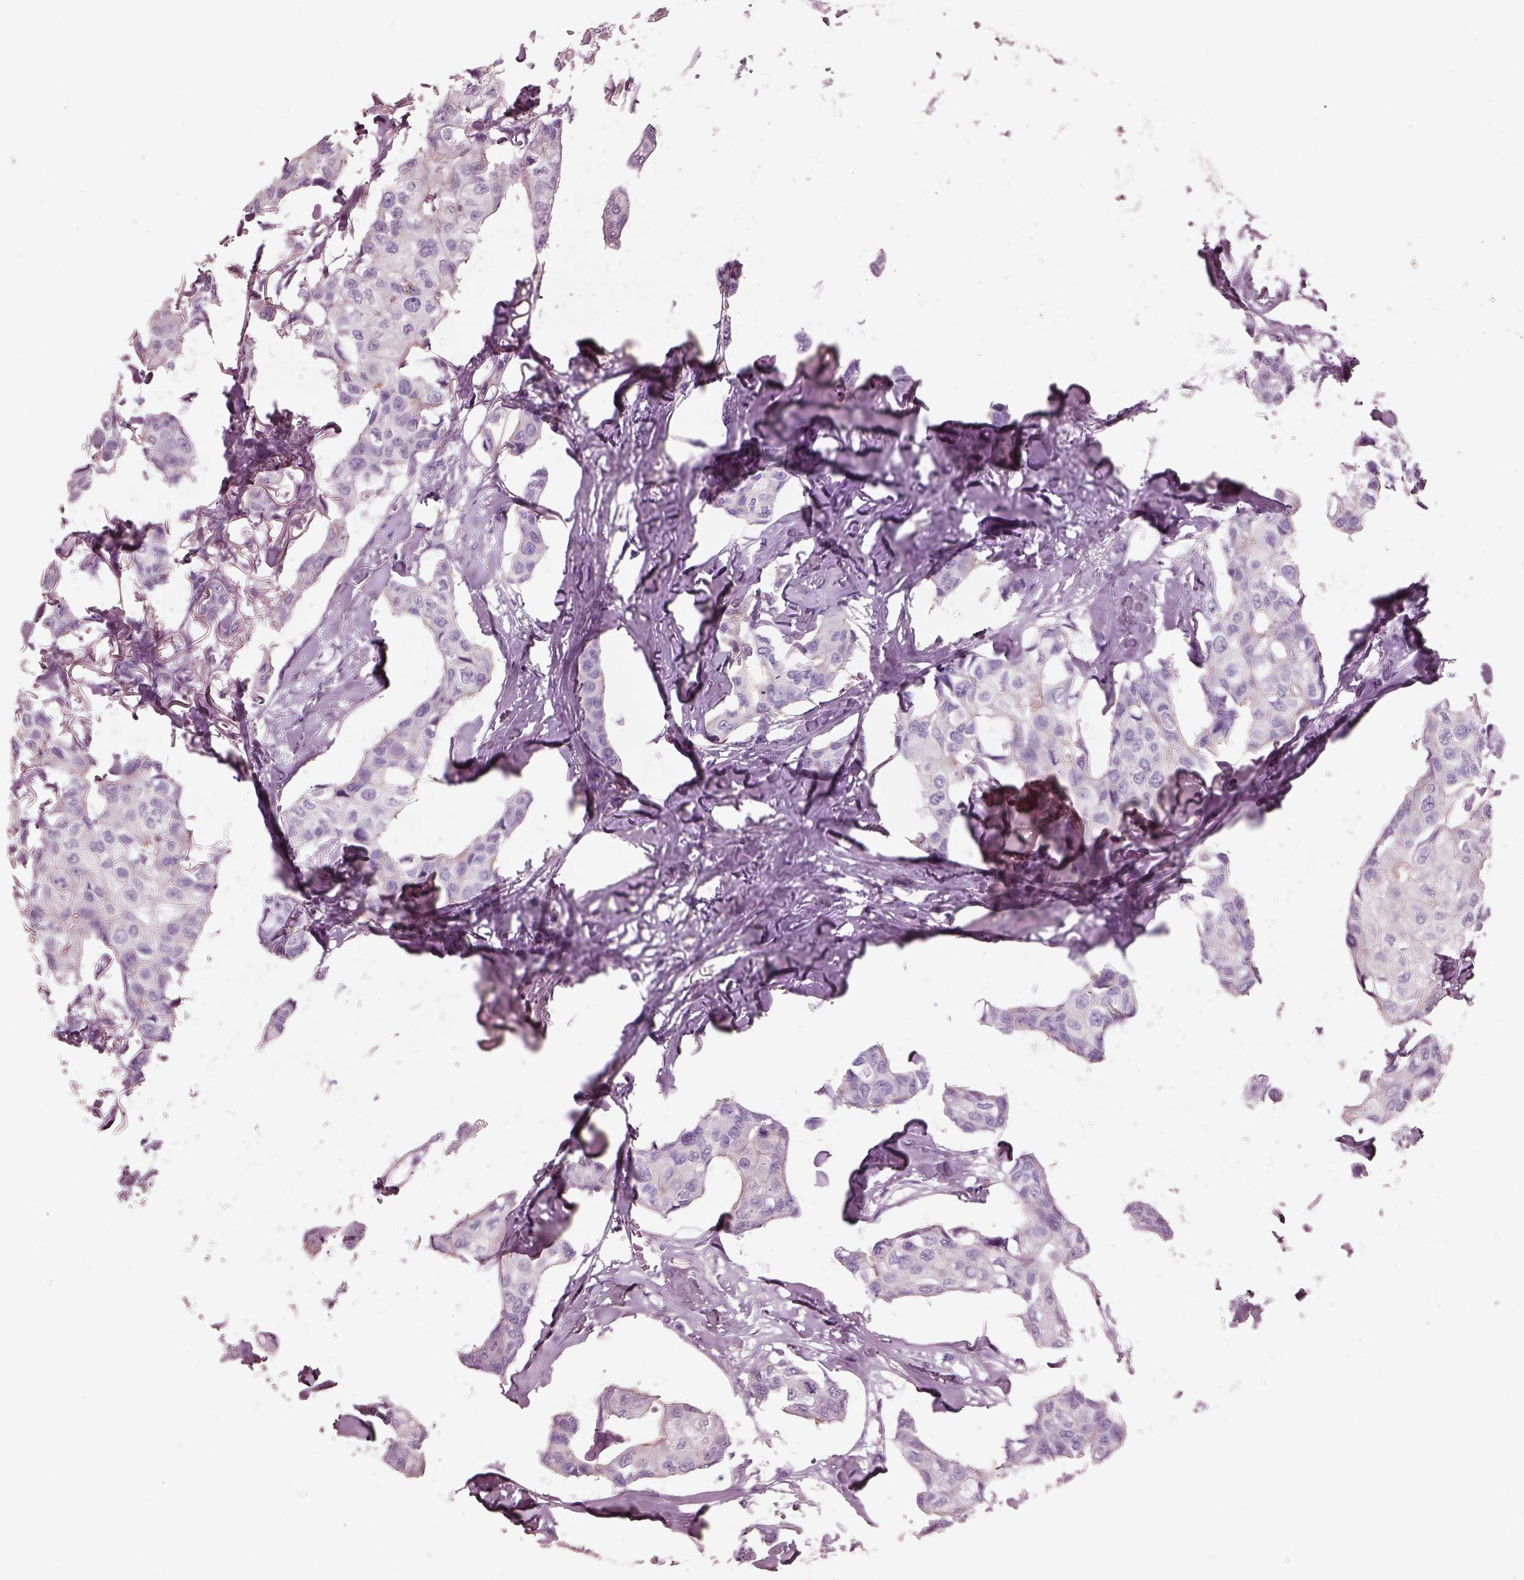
{"staining": {"intensity": "negative", "quantity": "none", "location": "none"}, "tissue": "breast cancer", "cell_type": "Tumor cells", "image_type": "cancer", "snomed": [{"axis": "morphology", "description": "Duct carcinoma"}, {"axis": "topography", "description": "Breast"}], "caption": "Immunohistochemistry micrograph of neoplastic tissue: human breast cancer stained with DAB (3,3'-diaminobenzidine) displays no significant protein positivity in tumor cells.", "gene": "IGLL1", "patient": {"sex": "female", "age": 80}}